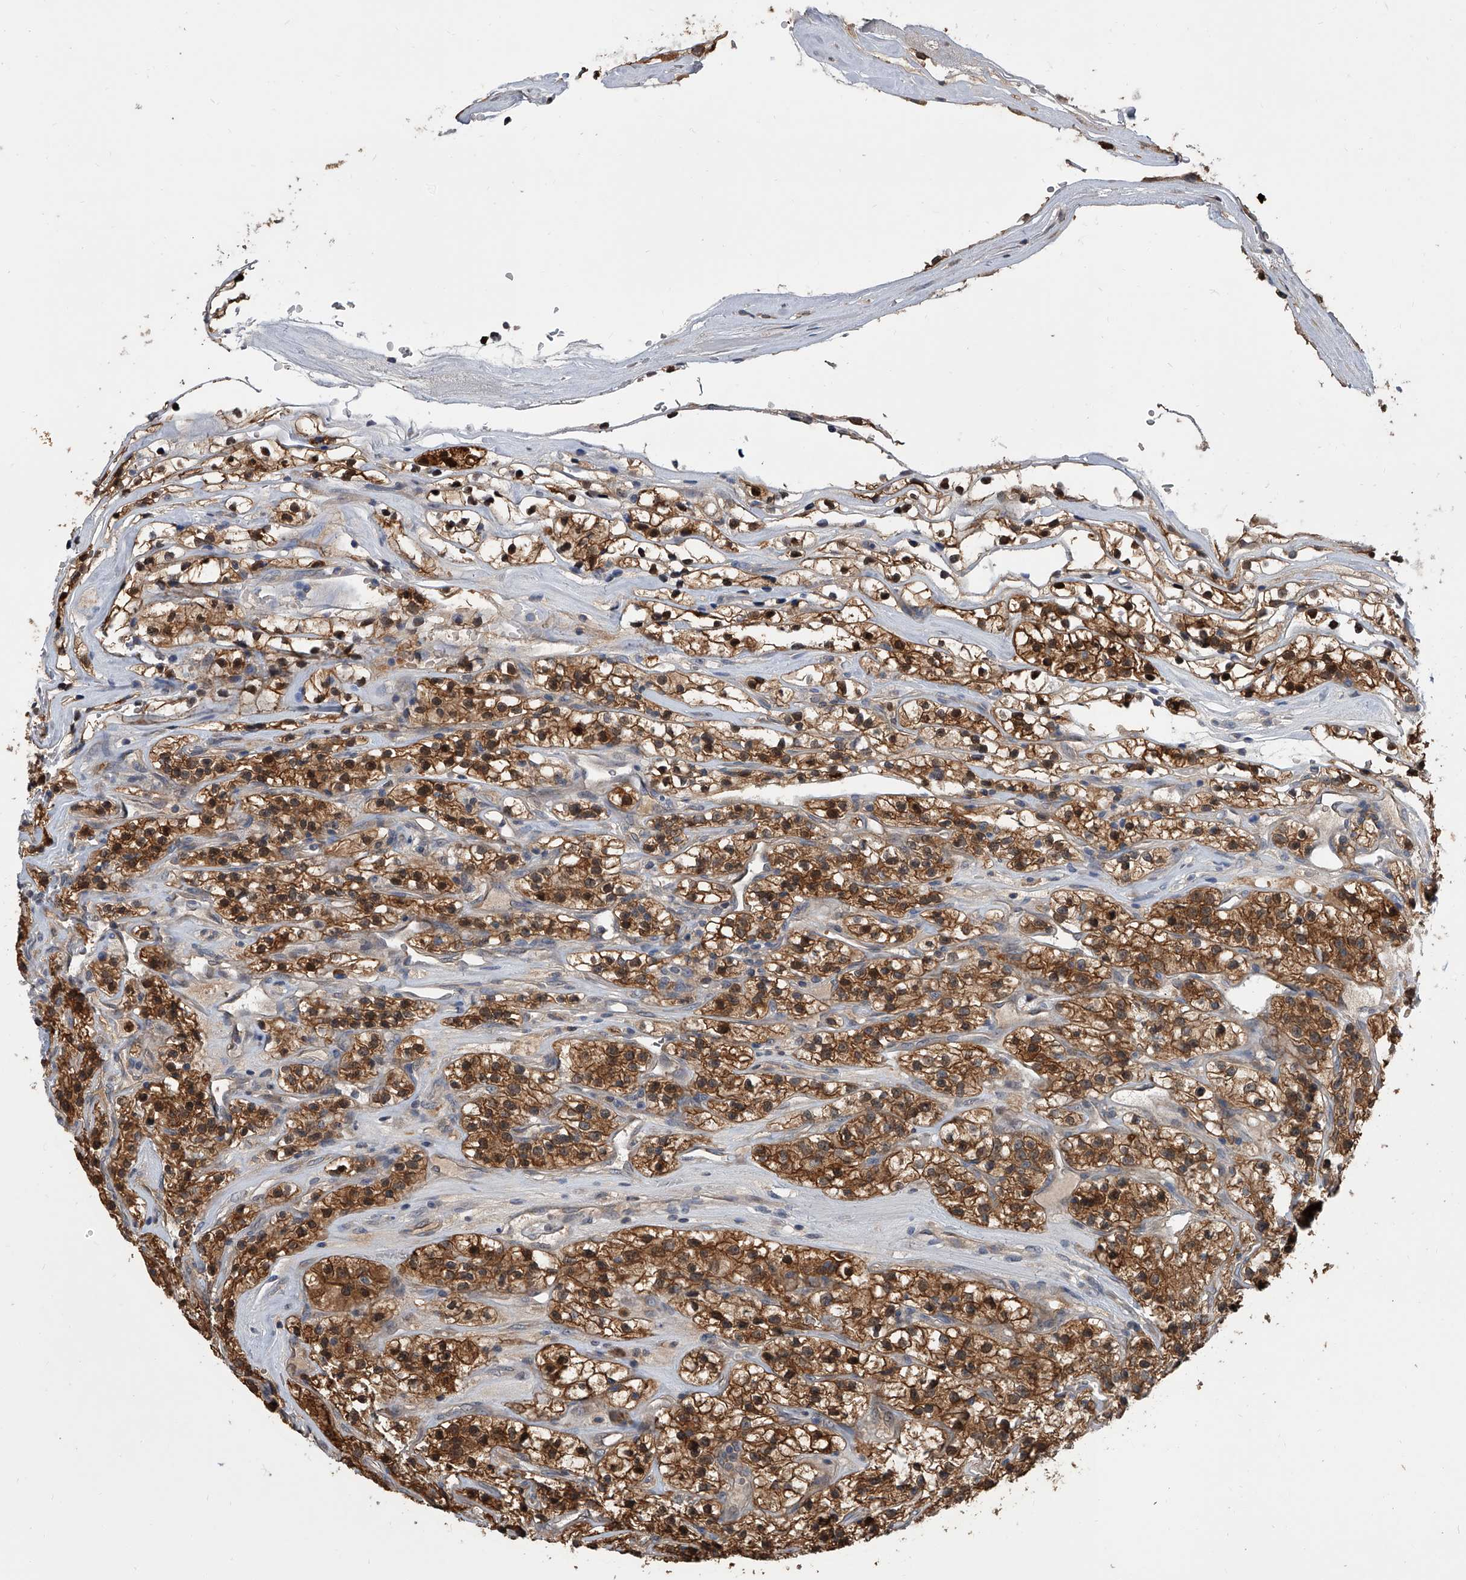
{"staining": {"intensity": "strong", "quantity": ">75%", "location": "cytoplasmic/membranous"}, "tissue": "renal cancer", "cell_type": "Tumor cells", "image_type": "cancer", "snomed": [{"axis": "morphology", "description": "Adenocarcinoma, NOS"}, {"axis": "topography", "description": "Kidney"}], "caption": "This micrograph exhibits IHC staining of renal cancer, with high strong cytoplasmic/membranous positivity in approximately >75% of tumor cells.", "gene": "BHLHE23", "patient": {"sex": "female", "age": 57}}